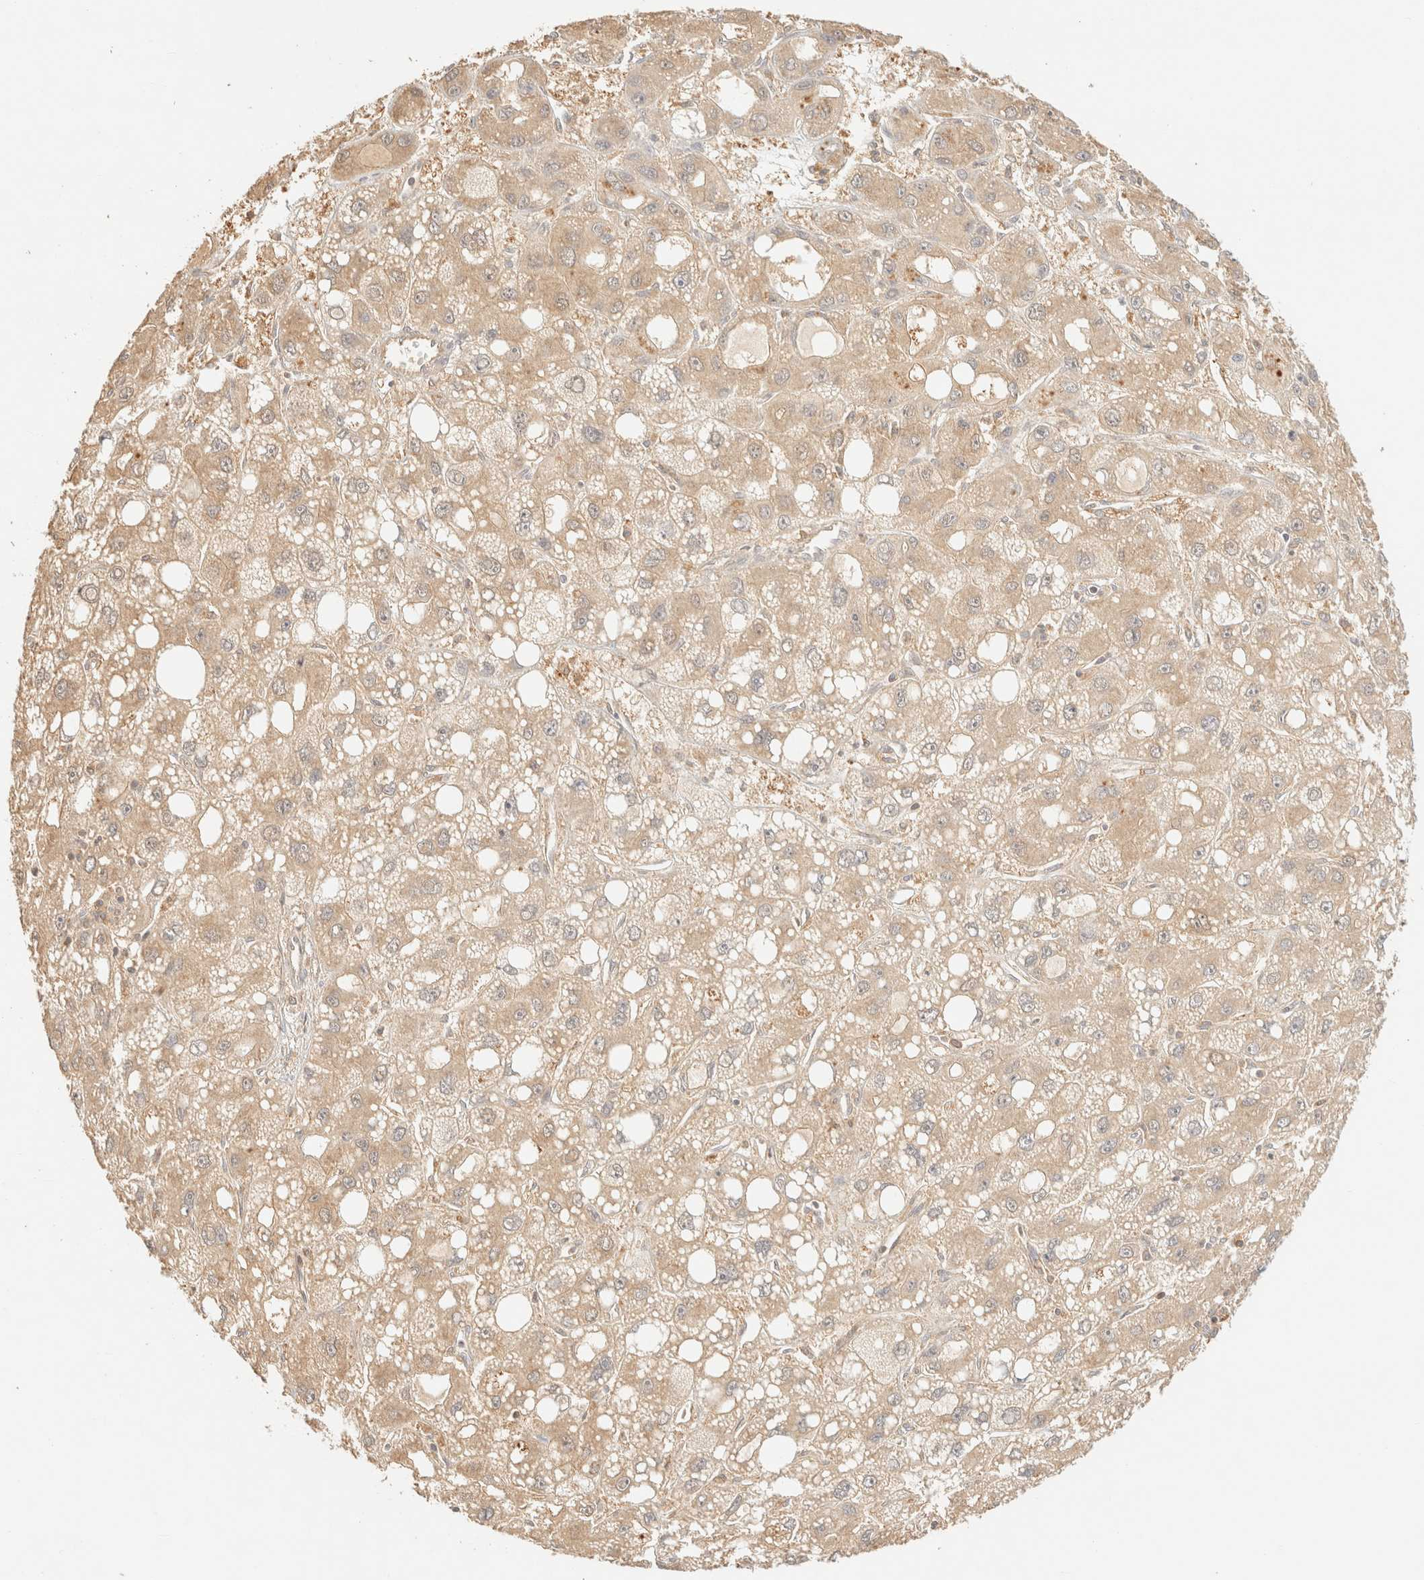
{"staining": {"intensity": "weak", "quantity": ">75%", "location": "cytoplasmic/membranous"}, "tissue": "liver cancer", "cell_type": "Tumor cells", "image_type": "cancer", "snomed": [{"axis": "morphology", "description": "Carcinoma, Hepatocellular, NOS"}, {"axis": "topography", "description": "Liver"}], "caption": "The immunohistochemical stain highlights weak cytoplasmic/membranous expression in tumor cells of liver cancer (hepatocellular carcinoma) tissue. (IHC, brightfield microscopy, high magnification).", "gene": "TIMD4", "patient": {"sex": "male", "age": 55}}